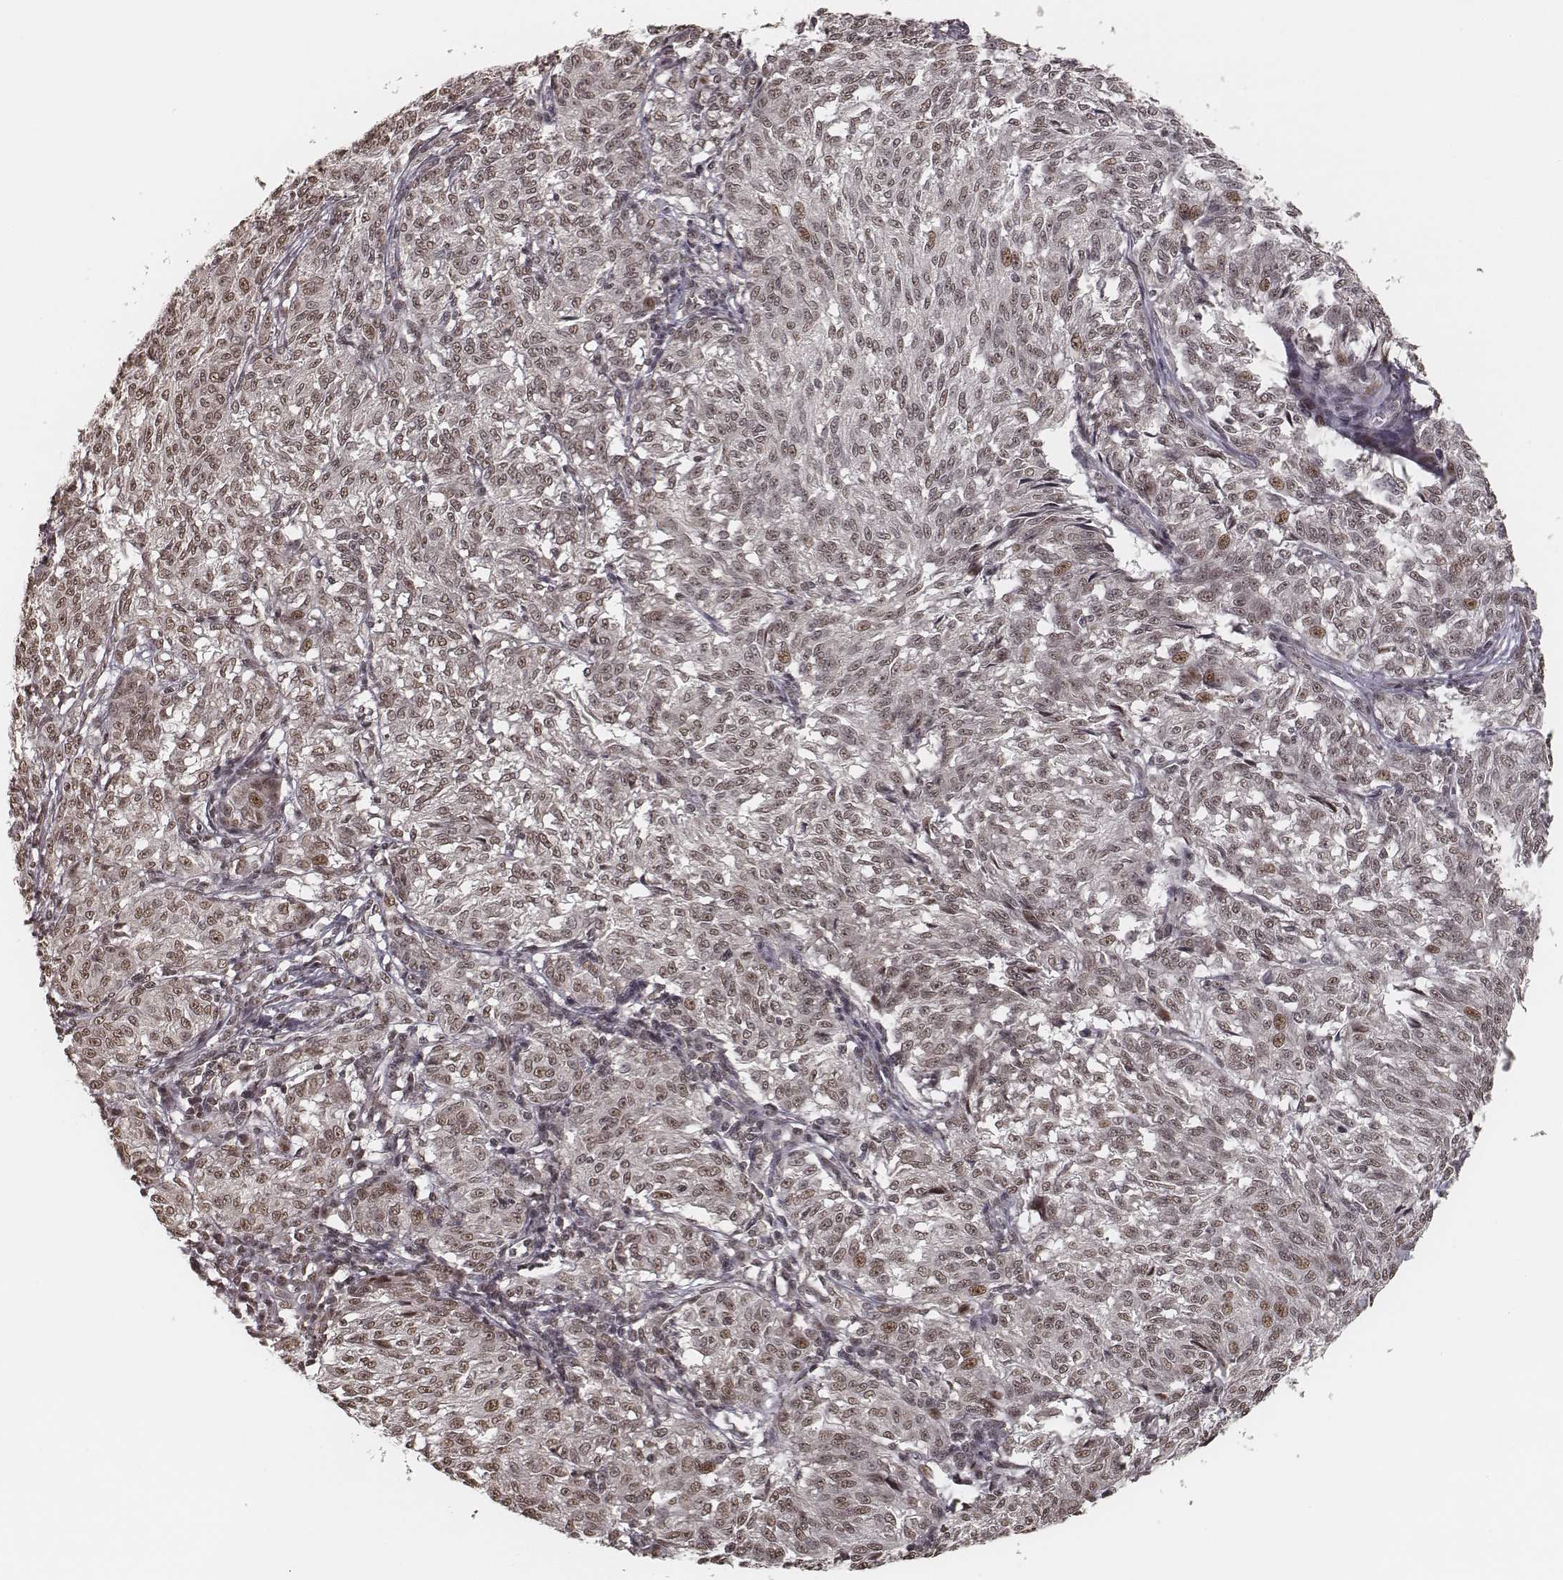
{"staining": {"intensity": "weak", "quantity": ">75%", "location": "nuclear"}, "tissue": "melanoma", "cell_type": "Tumor cells", "image_type": "cancer", "snomed": [{"axis": "morphology", "description": "Malignant melanoma, NOS"}, {"axis": "topography", "description": "Skin"}], "caption": "Brown immunohistochemical staining in malignant melanoma demonstrates weak nuclear expression in about >75% of tumor cells. The staining was performed using DAB (3,3'-diaminobenzidine), with brown indicating positive protein expression. Nuclei are stained blue with hematoxylin.", "gene": "HMGA2", "patient": {"sex": "female", "age": 72}}